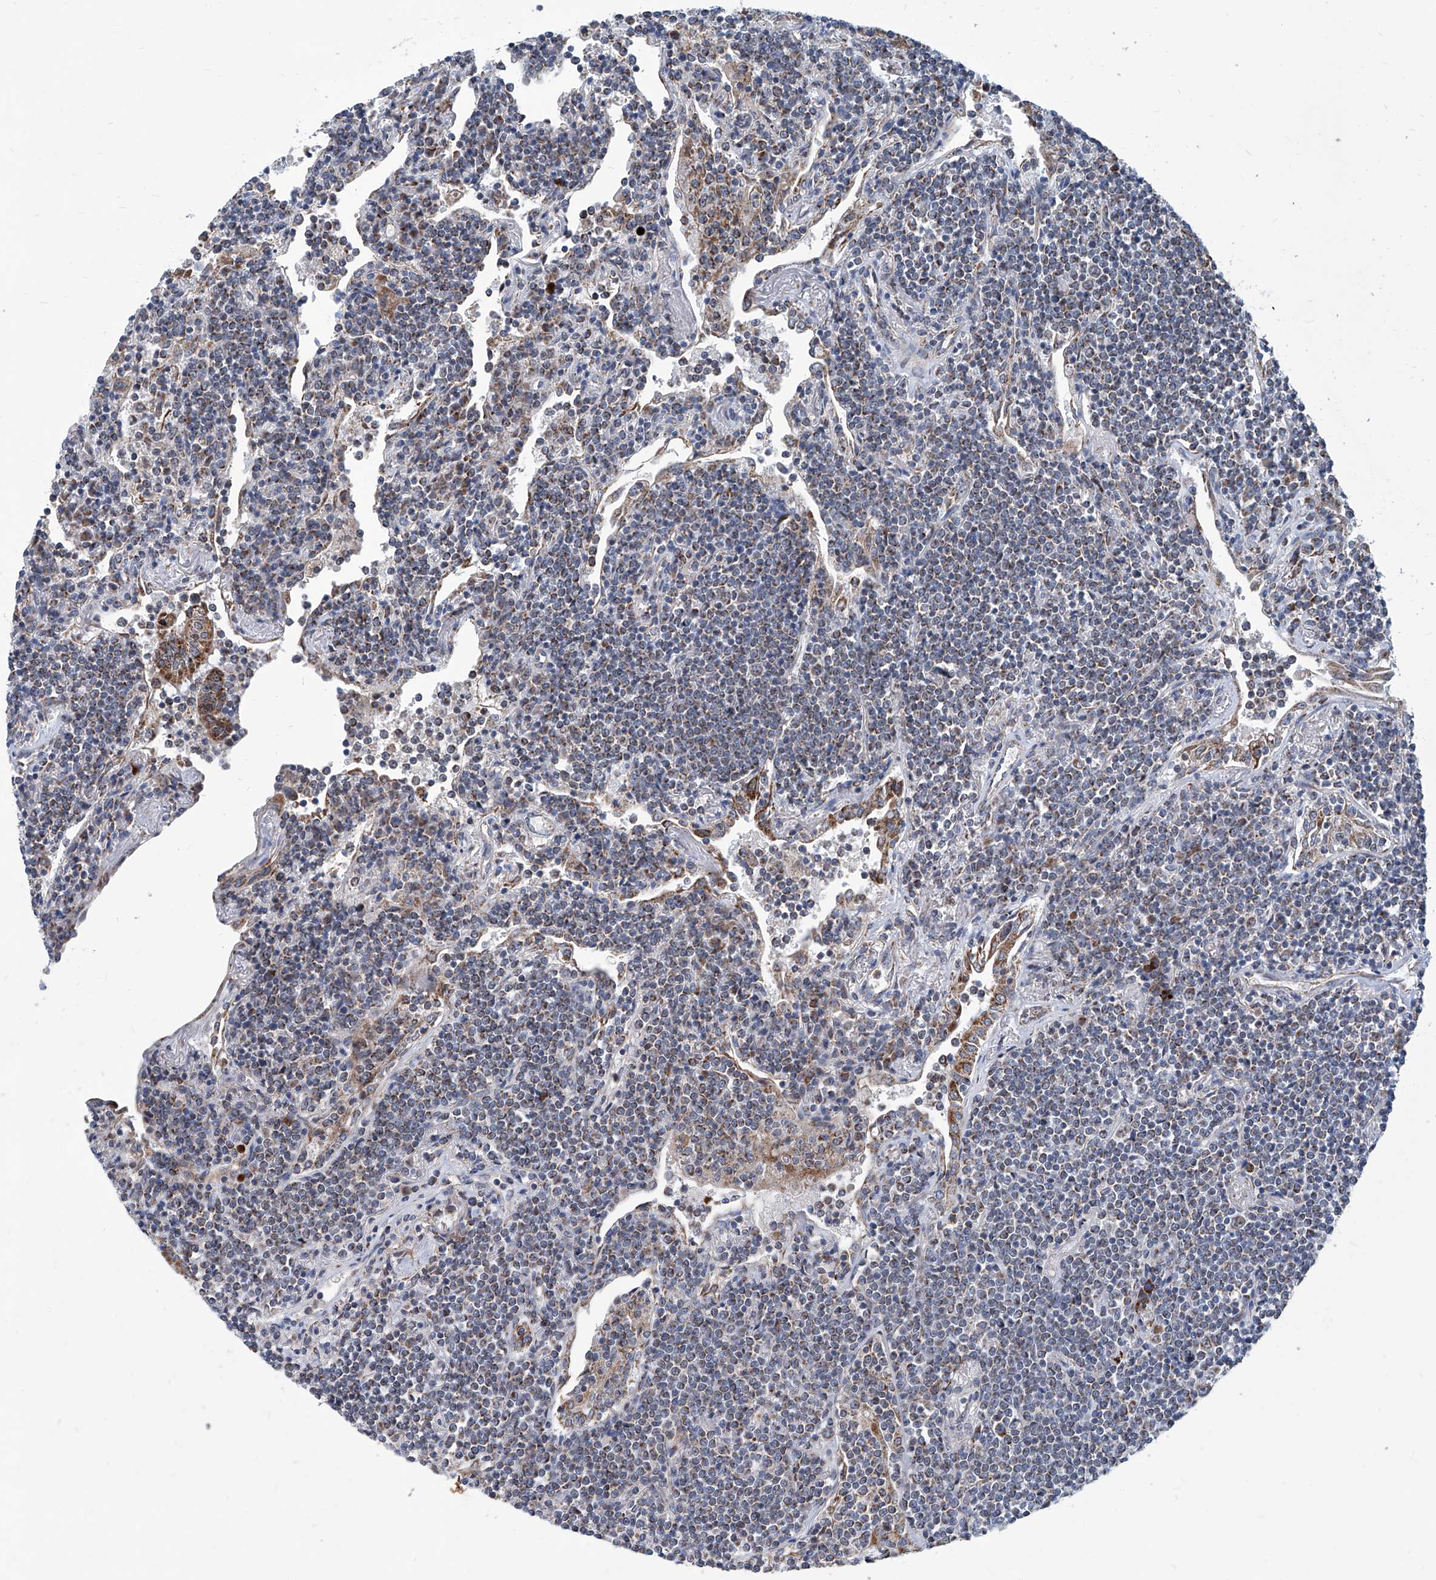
{"staining": {"intensity": "weak", "quantity": "25%-75%", "location": "cytoplasmic/membranous"}, "tissue": "lymphoma", "cell_type": "Tumor cells", "image_type": "cancer", "snomed": [{"axis": "morphology", "description": "Malignant lymphoma, non-Hodgkin's type, Low grade"}, {"axis": "topography", "description": "Lung"}], "caption": "A brown stain shows weak cytoplasmic/membranous positivity of a protein in human lymphoma tumor cells.", "gene": "USP48", "patient": {"sex": "female", "age": 71}}